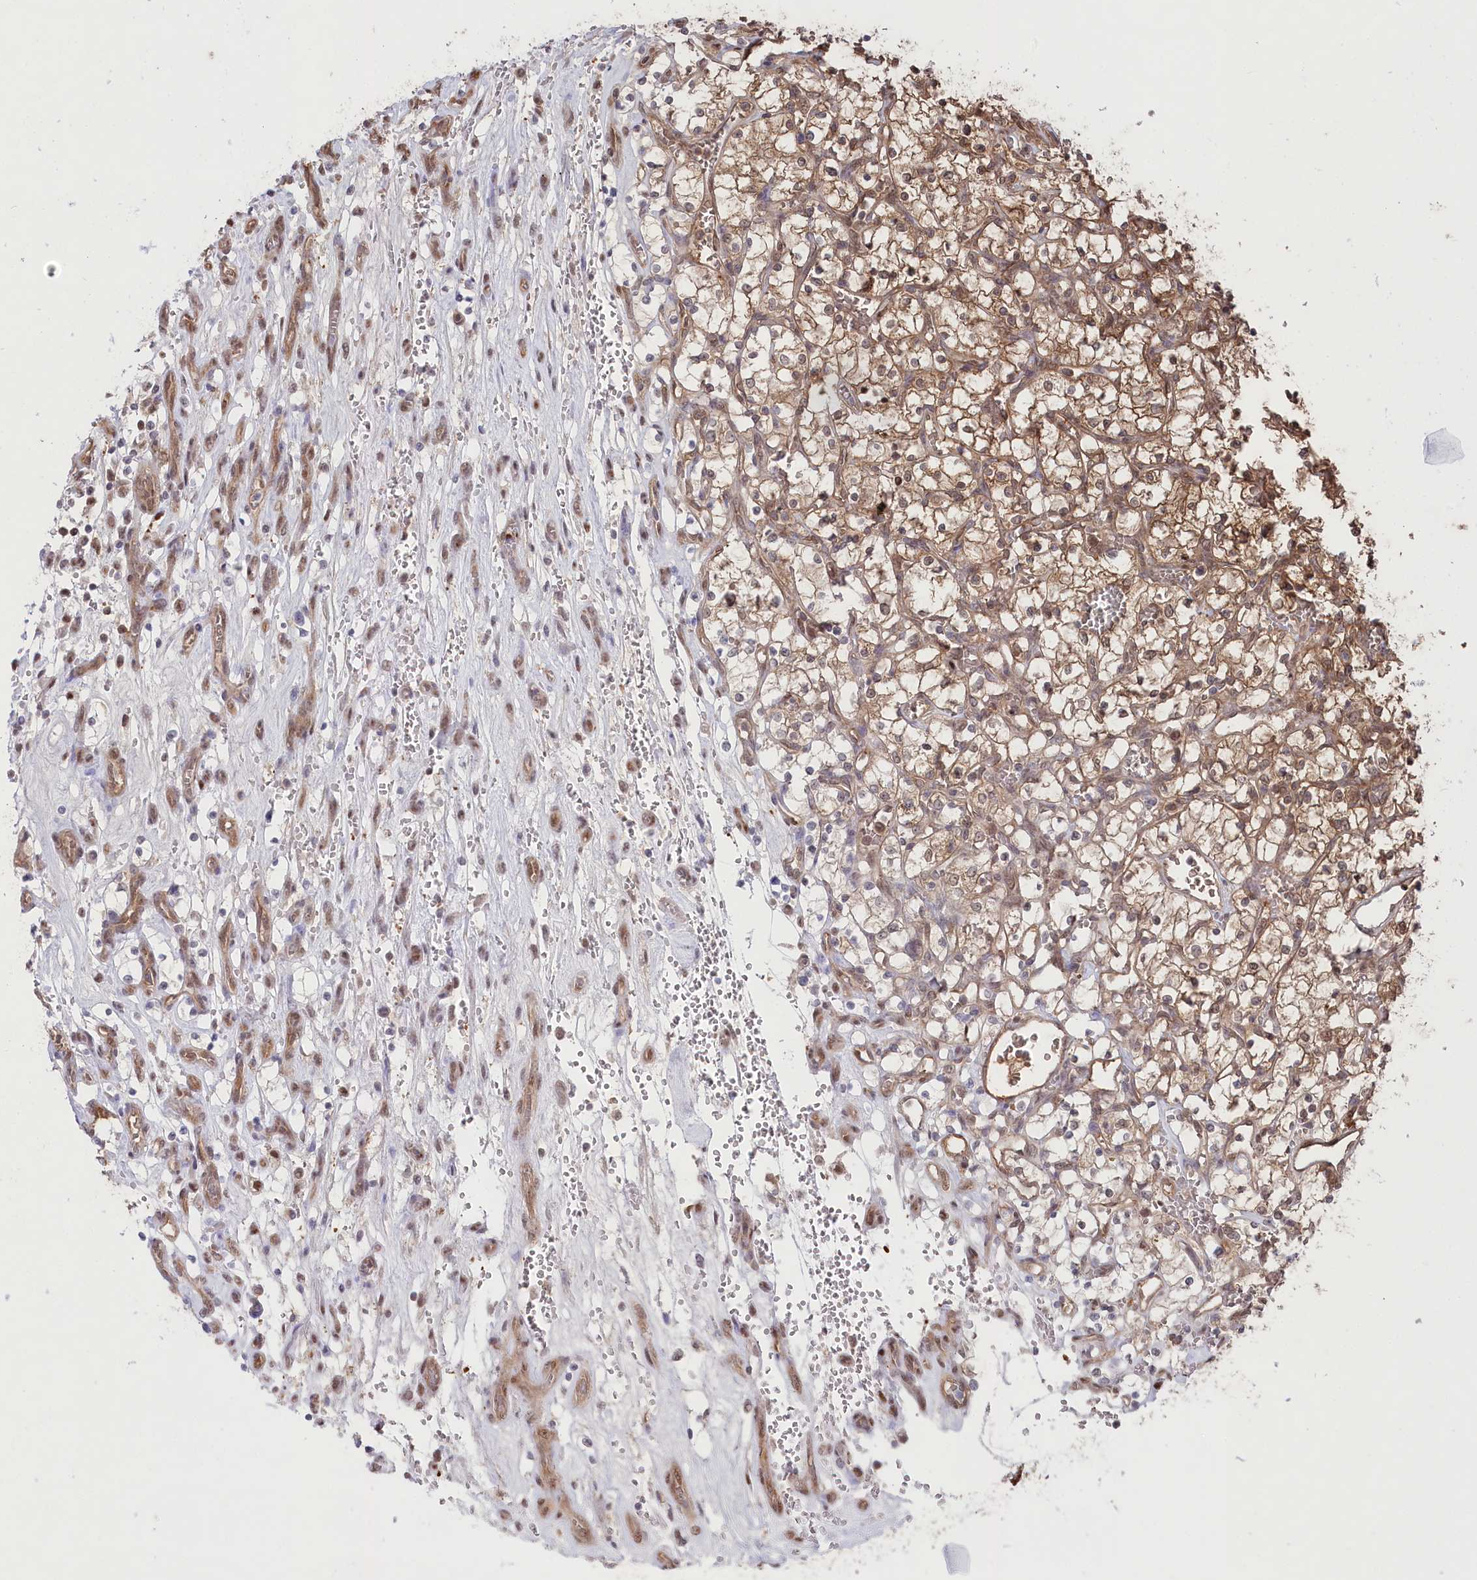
{"staining": {"intensity": "moderate", "quantity": "25%-75%", "location": "cytoplasmic/membranous"}, "tissue": "renal cancer", "cell_type": "Tumor cells", "image_type": "cancer", "snomed": [{"axis": "morphology", "description": "Adenocarcinoma, NOS"}, {"axis": "topography", "description": "Kidney"}], "caption": "Protein staining of renal cancer tissue demonstrates moderate cytoplasmic/membranous expression in approximately 25%-75% of tumor cells.", "gene": "PSMA1", "patient": {"sex": "female", "age": 69}}